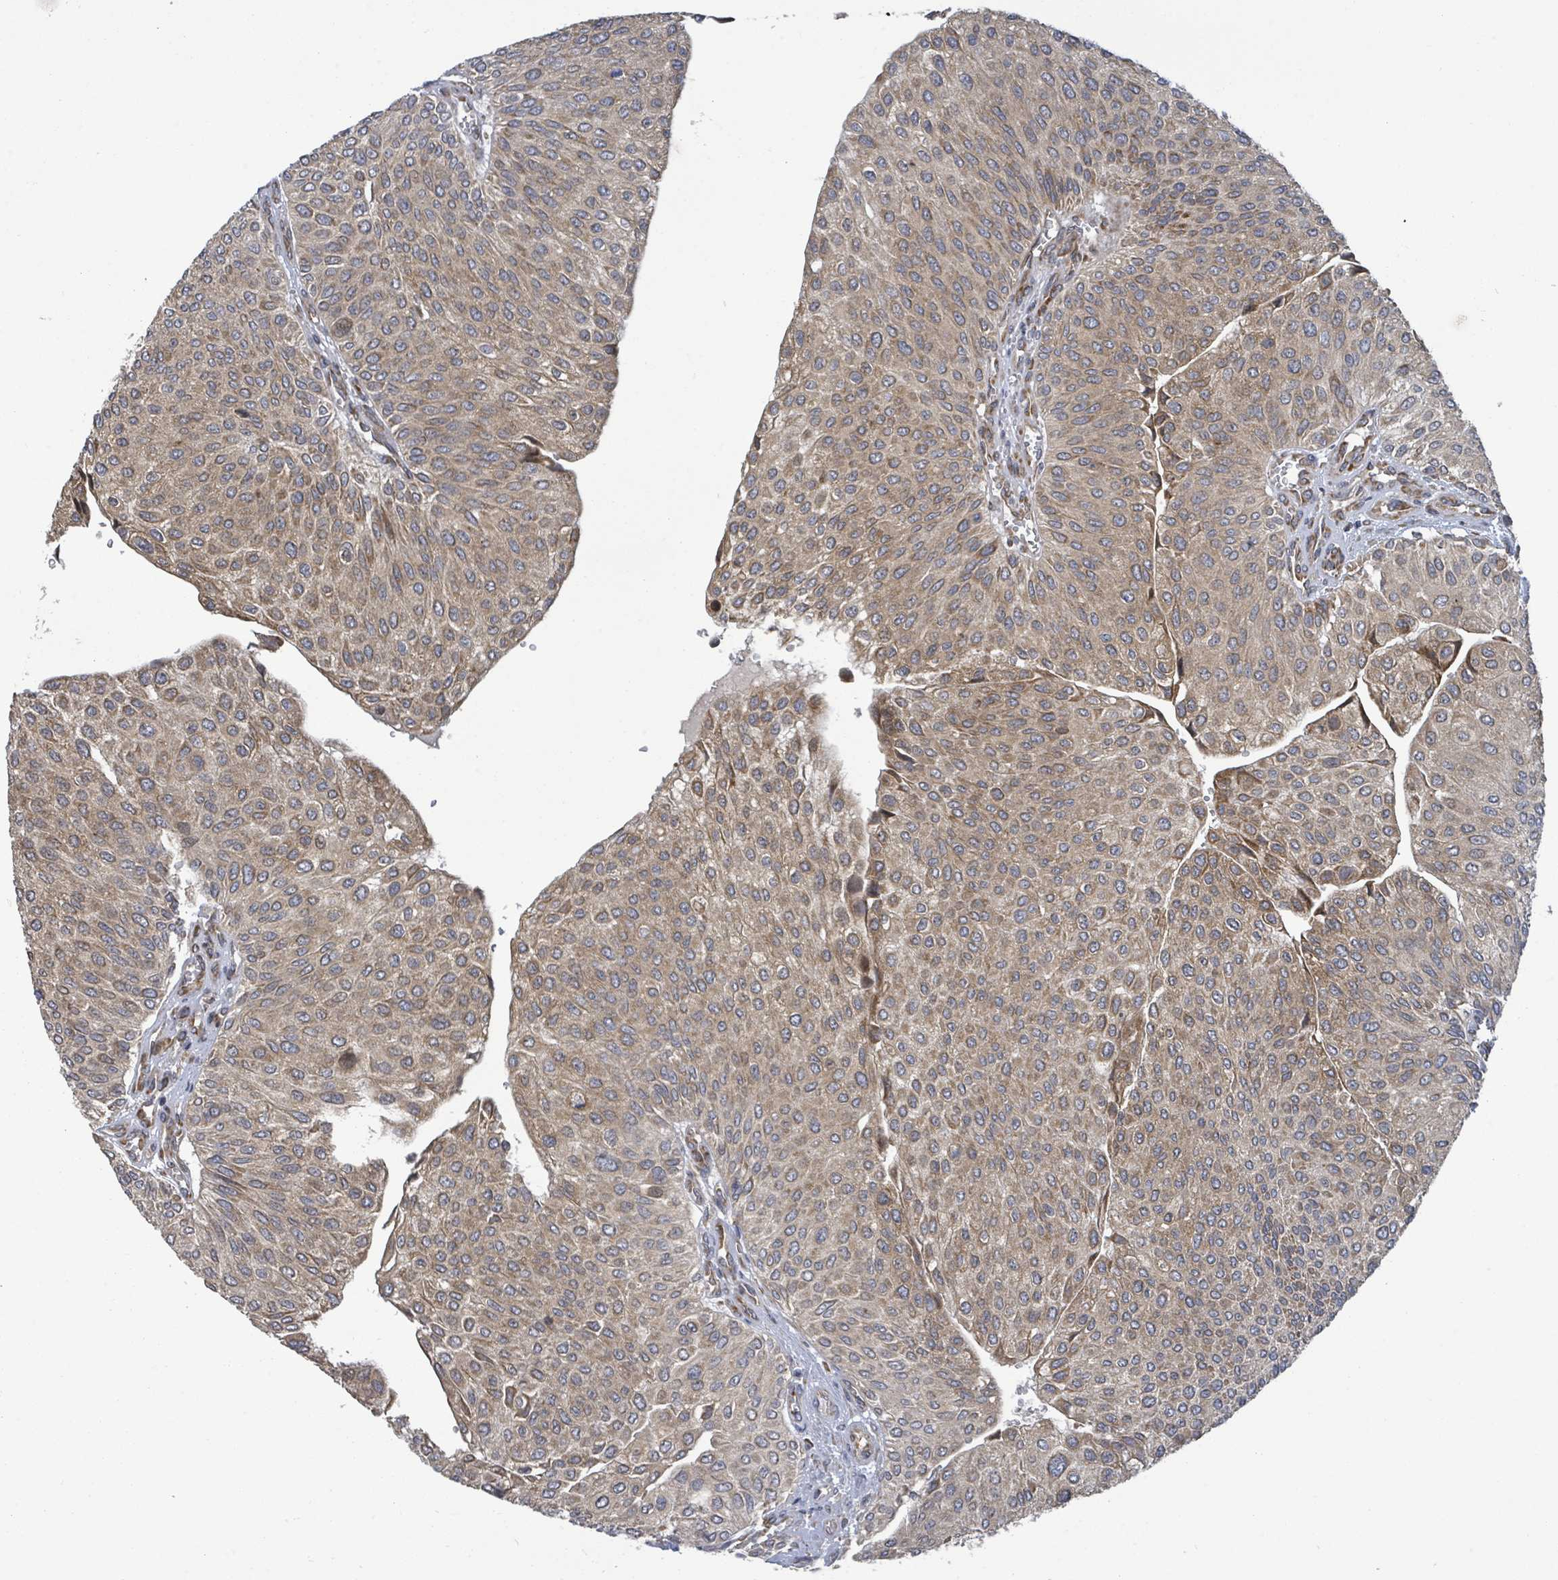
{"staining": {"intensity": "moderate", "quantity": ">75%", "location": "cytoplasmic/membranous"}, "tissue": "urothelial cancer", "cell_type": "Tumor cells", "image_type": "cancer", "snomed": [{"axis": "morphology", "description": "Urothelial carcinoma, NOS"}, {"axis": "topography", "description": "Urinary bladder"}], "caption": "This is a photomicrograph of IHC staining of transitional cell carcinoma, which shows moderate staining in the cytoplasmic/membranous of tumor cells.", "gene": "NOMO1", "patient": {"sex": "male", "age": 67}}